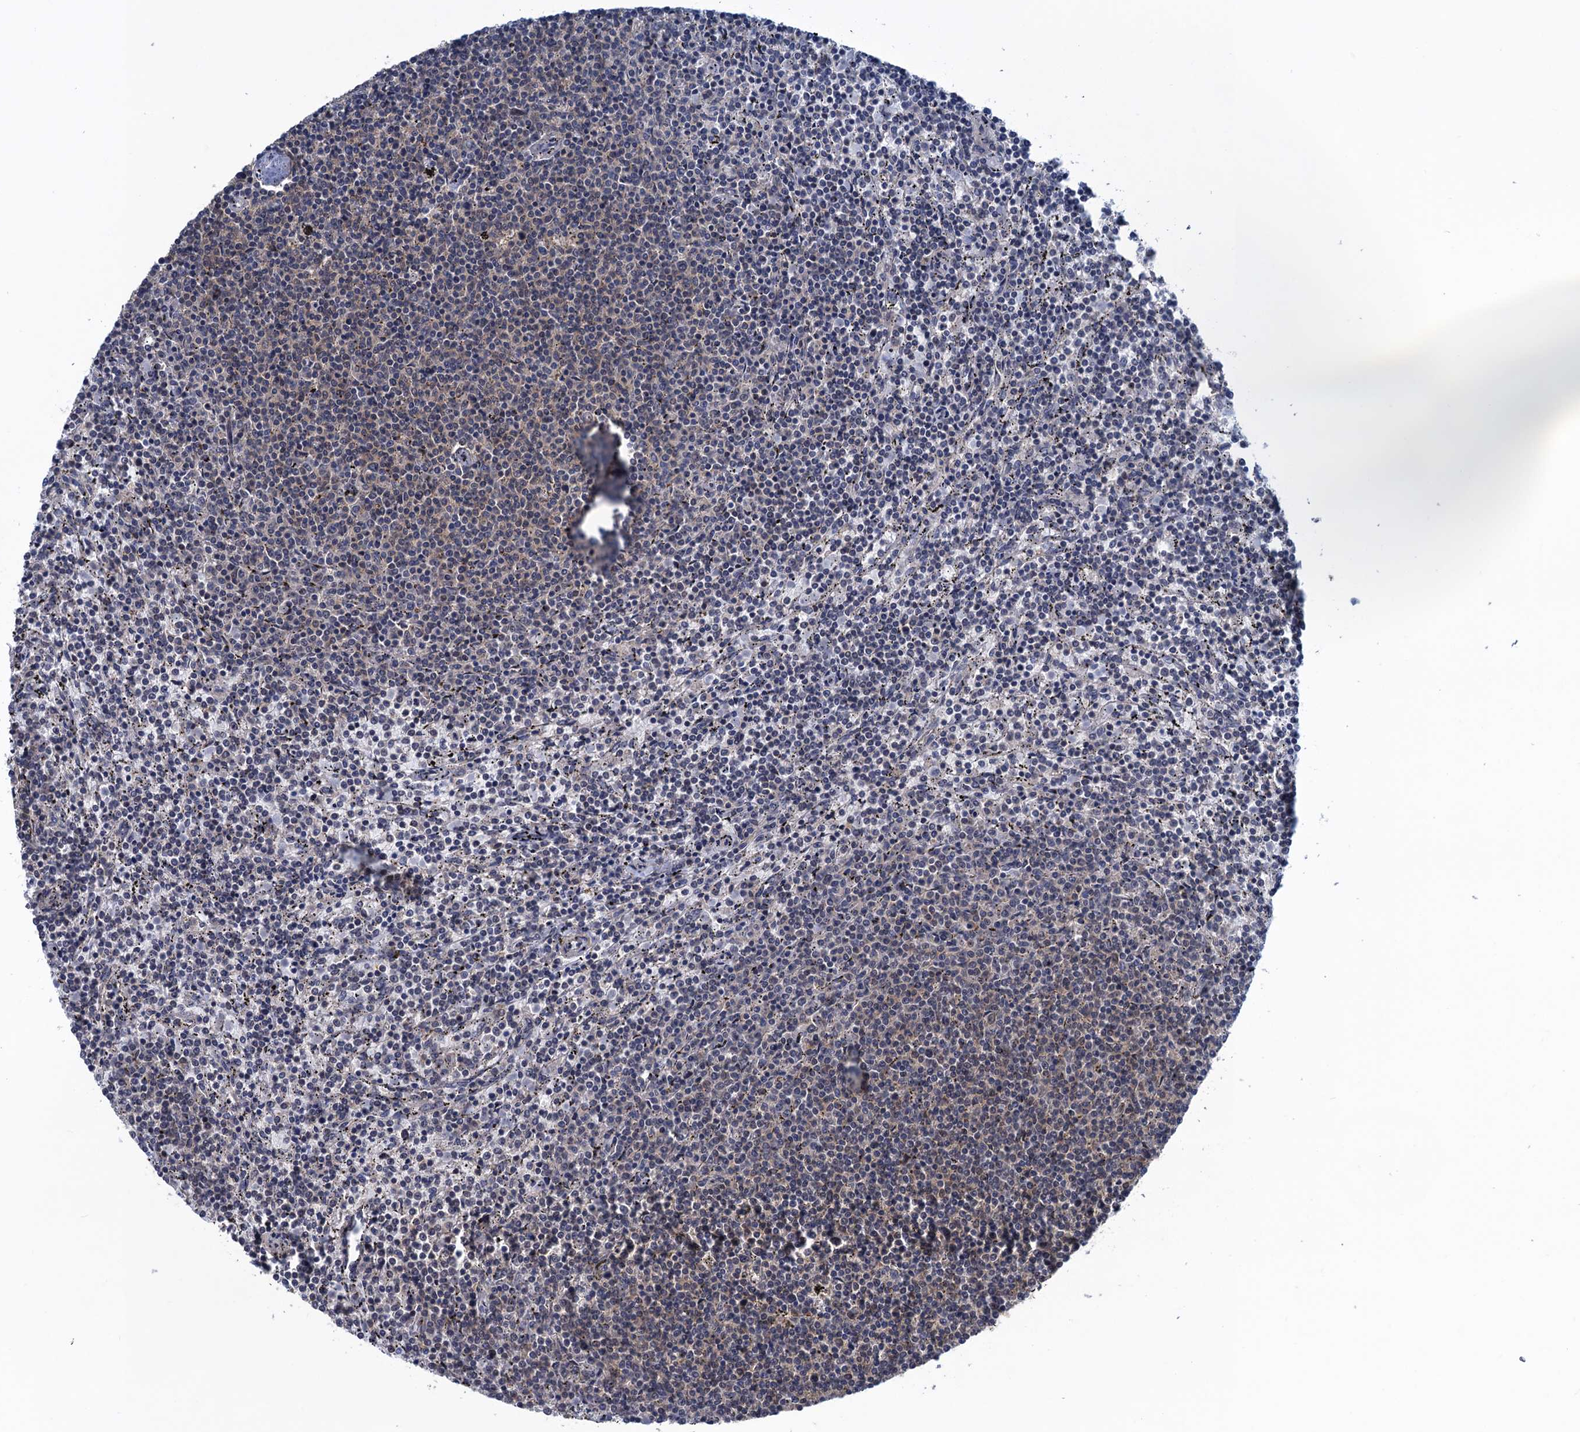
{"staining": {"intensity": "weak", "quantity": "<25%", "location": "nuclear"}, "tissue": "lymphoma", "cell_type": "Tumor cells", "image_type": "cancer", "snomed": [{"axis": "morphology", "description": "Malignant lymphoma, non-Hodgkin's type, Low grade"}, {"axis": "topography", "description": "Spleen"}], "caption": "The micrograph shows no staining of tumor cells in lymphoma.", "gene": "SAE1", "patient": {"sex": "female", "age": 50}}